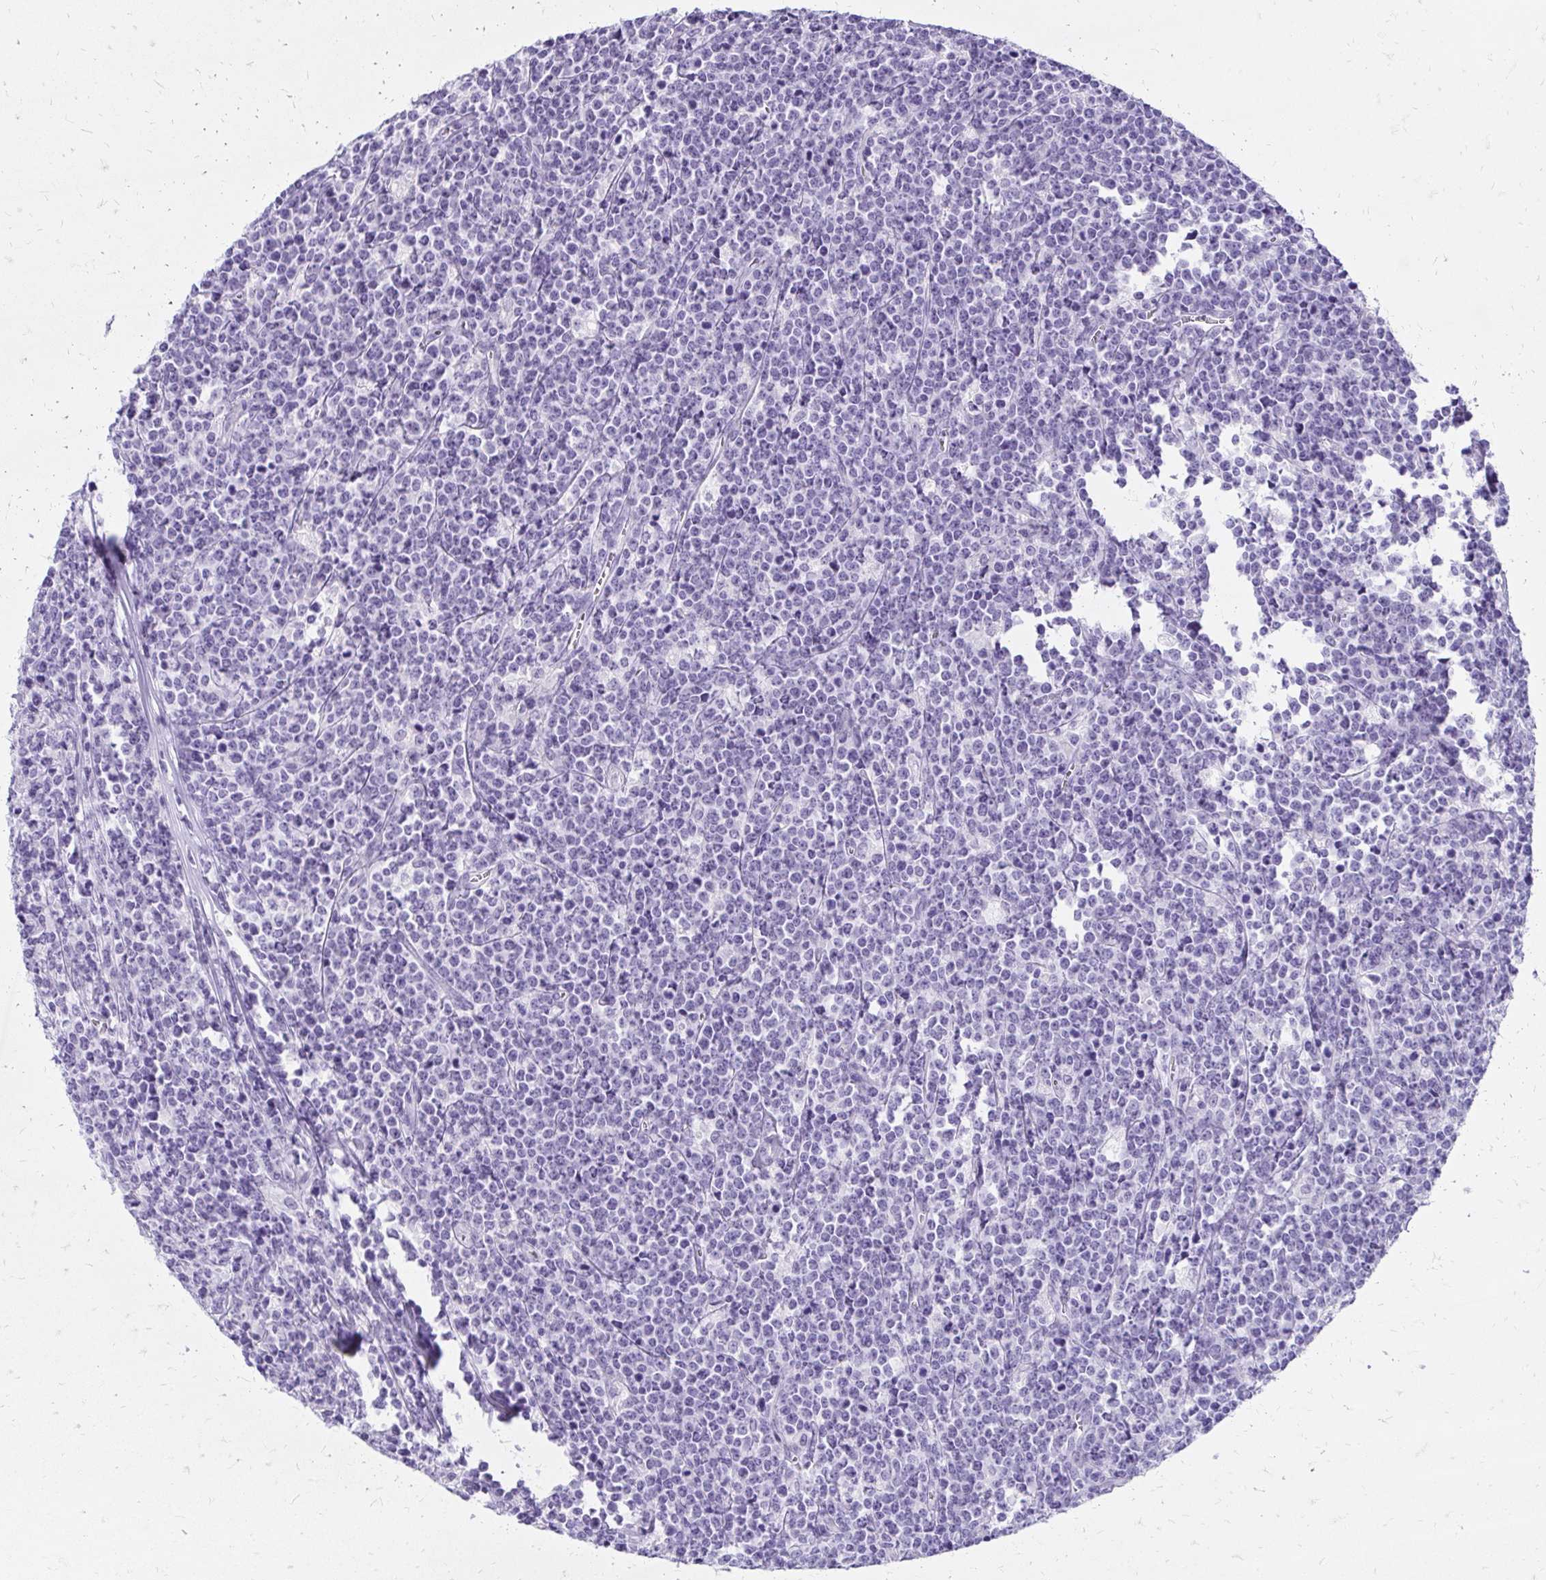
{"staining": {"intensity": "negative", "quantity": "none", "location": "none"}, "tissue": "lymphoma", "cell_type": "Tumor cells", "image_type": "cancer", "snomed": [{"axis": "morphology", "description": "Malignant lymphoma, non-Hodgkin's type, High grade"}, {"axis": "topography", "description": "Small intestine"}], "caption": "Histopathology image shows no significant protein expression in tumor cells of lymphoma.", "gene": "SLC32A1", "patient": {"sex": "female", "age": 56}}